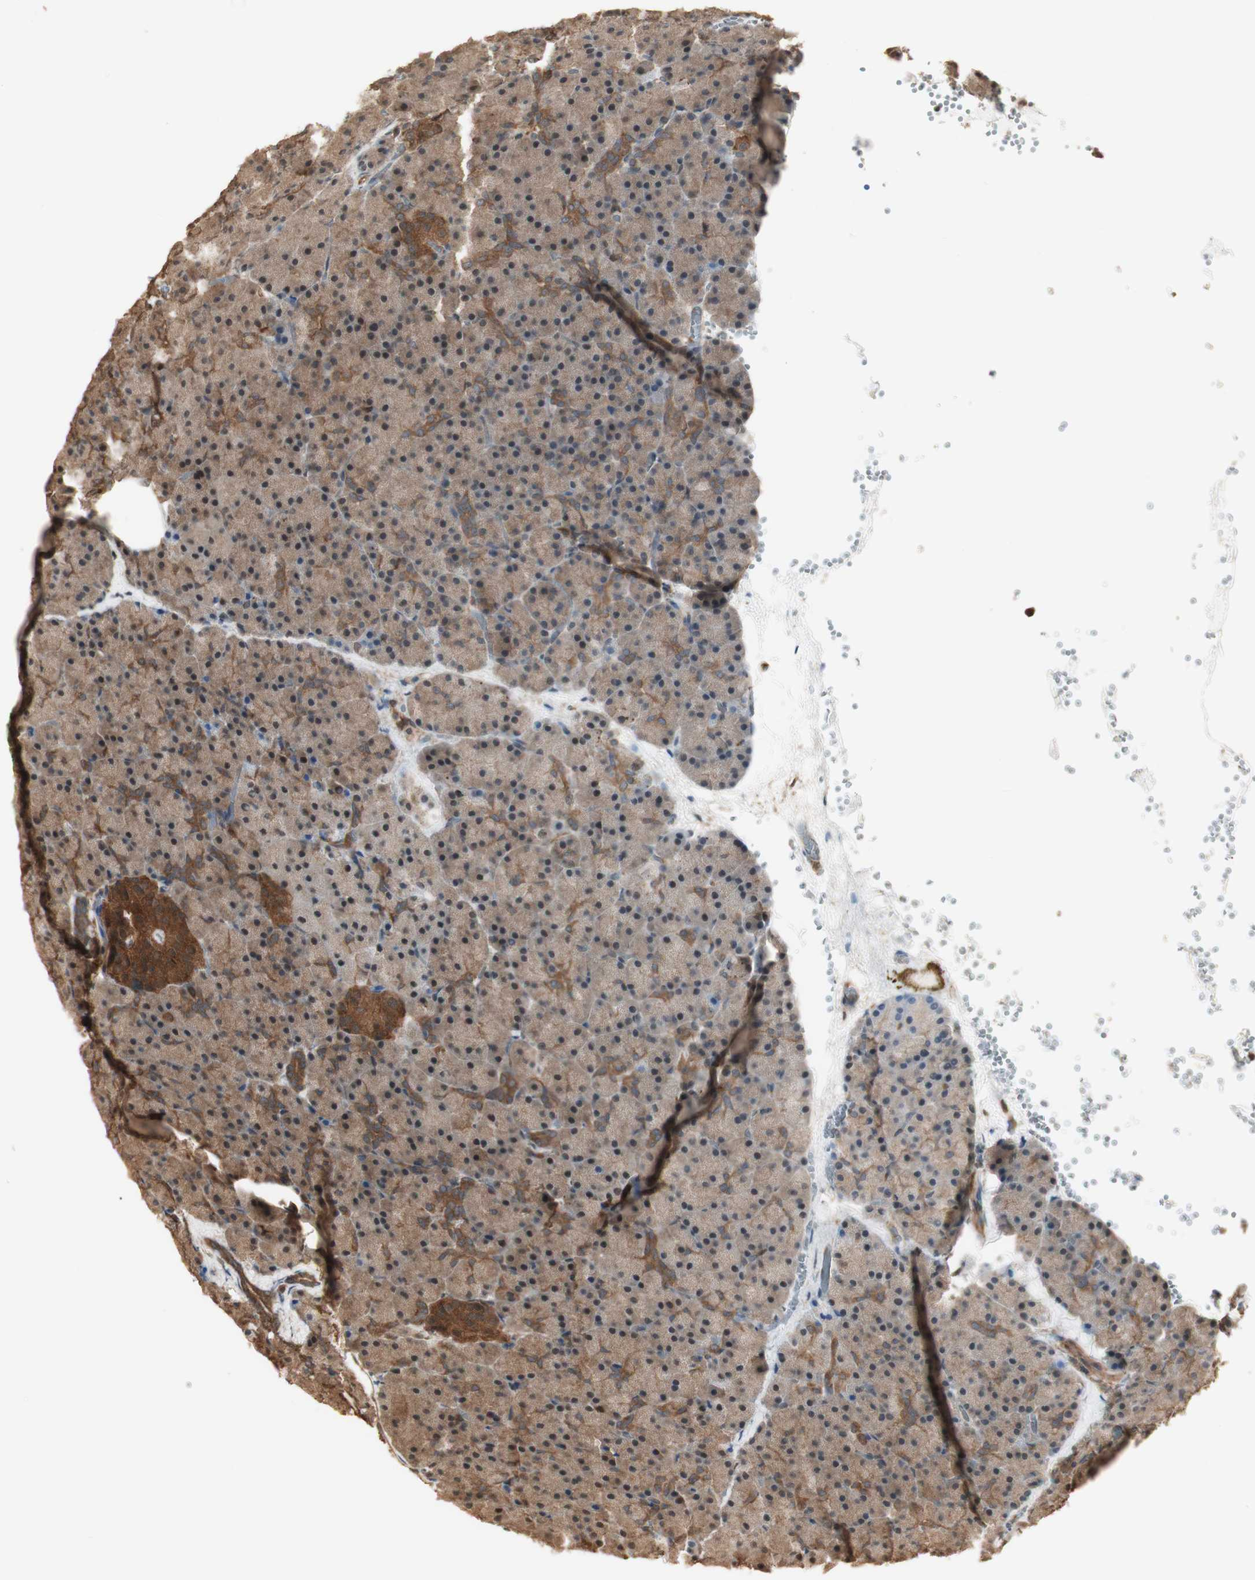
{"staining": {"intensity": "moderate", "quantity": "25%-75%", "location": "cytoplasmic/membranous"}, "tissue": "pancreas", "cell_type": "Exocrine glandular cells", "image_type": "normal", "snomed": [{"axis": "morphology", "description": "Normal tissue, NOS"}, {"axis": "topography", "description": "Pancreas"}], "caption": "IHC of unremarkable pancreas exhibits medium levels of moderate cytoplasmic/membranous expression in about 25%-75% of exocrine glandular cells. (DAB IHC with brightfield microscopy, high magnification).", "gene": "YWHAB", "patient": {"sex": "female", "age": 35}}